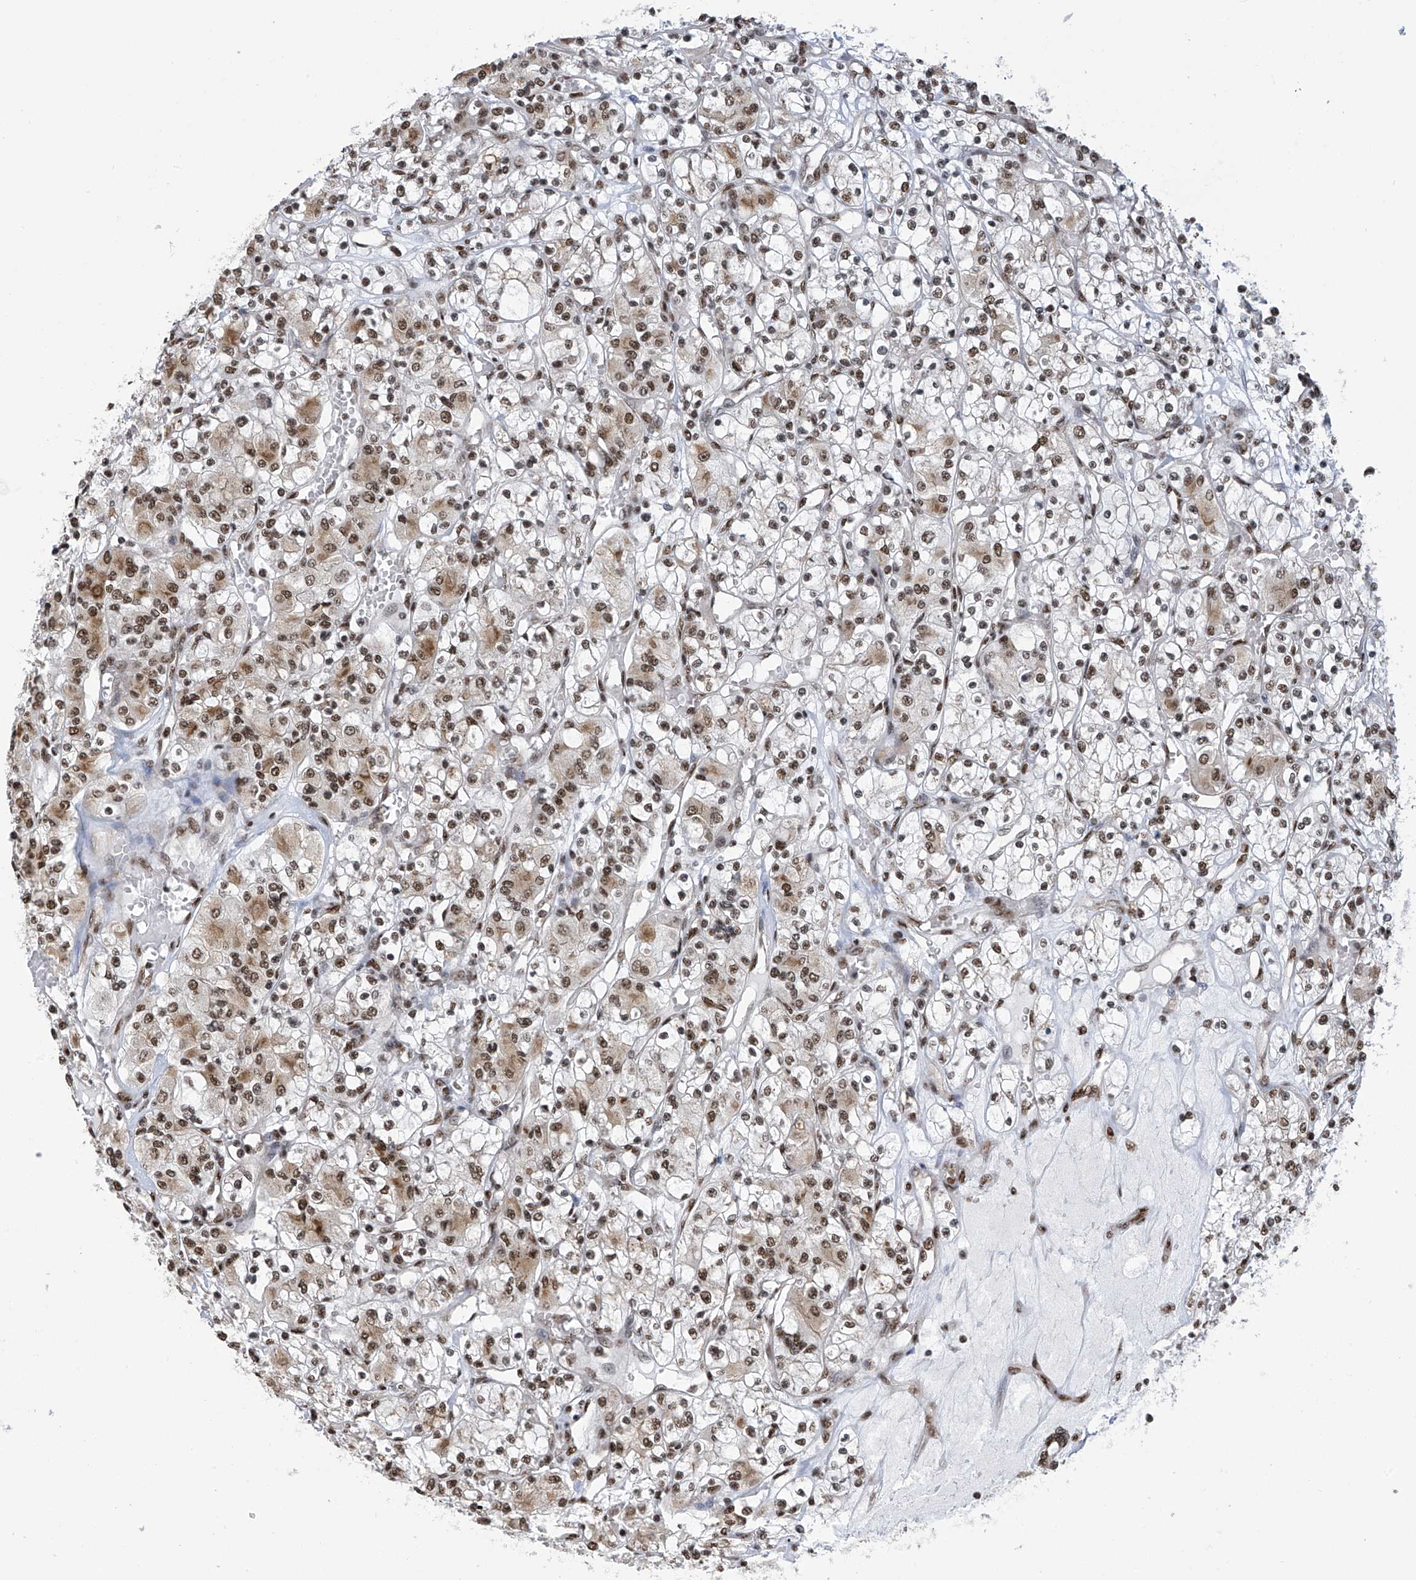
{"staining": {"intensity": "moderate", "quantity": ">75%", "location": "cytoplasmic/membranous,nuclear"}, "tissue": "renal cancer", "cell_type": "Tumor cells", "image_type": "cancer", "snomed": [{"axis": "morphology", "description": "Adenocarcinoma, NOS"}, {"axis": "topography", "description": "Kidney"}], "caption": "A high-resolution image shows immunohistochemistry staining of adenocarcinoma (renal), which demonstrates moderate cytoplasmic/membranous and nuclear staining in approximately >75% of tumor cells.", "gene": "APLF", "patient": {"sex": "female", "age": 59}}